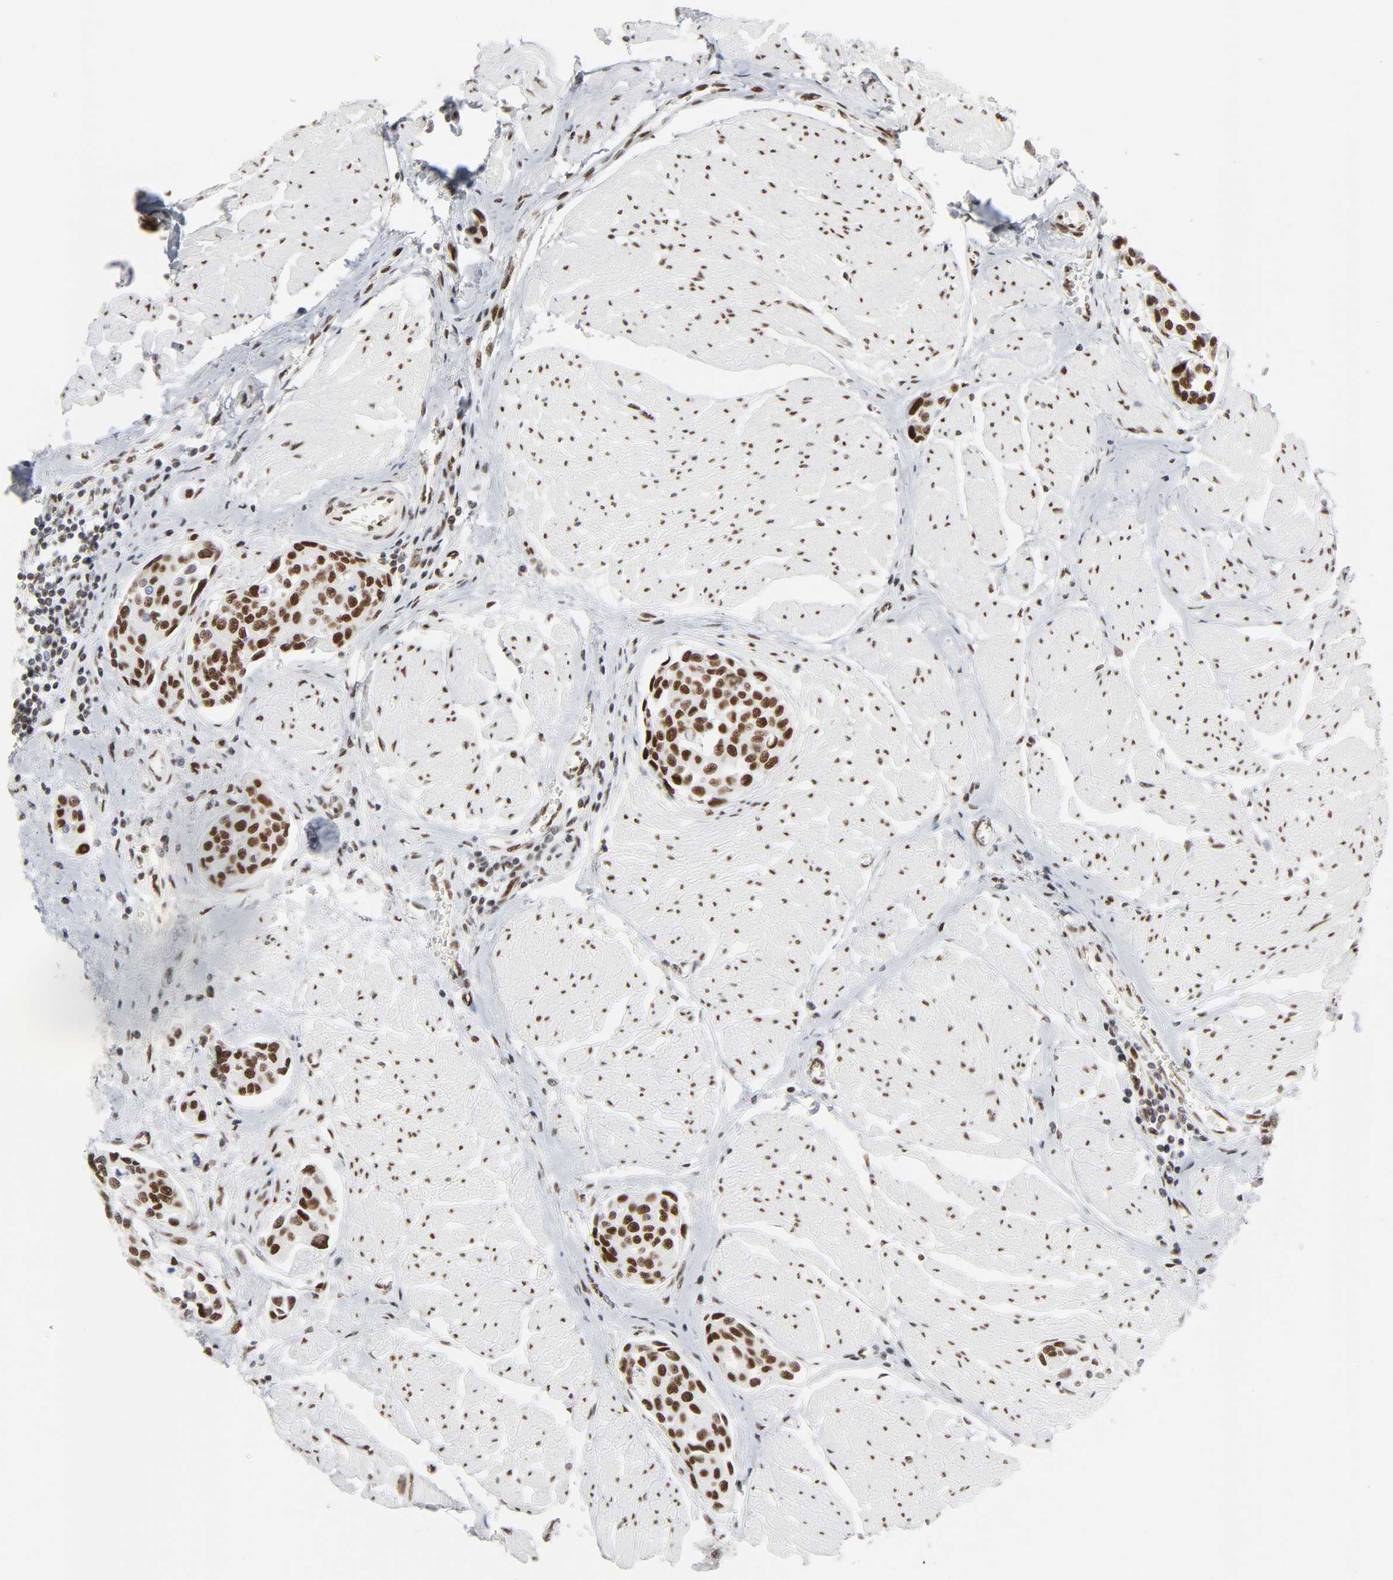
{"staining": {"intensity": "moderate", "quantity": ">75%", "location": "nuclear"}, "tissue": "urothelial cancer", "cell_type": "Tumor cells", "image_type": "cancer", "snomed": [{"axis": "morphology", "description": "Urothelial carcinoma, High grade"}, {"axis": "topography", "description": "Urinary bladder"}], "caption": "There is medium levels of moderate nuclear staining in tumor cells of urothelial carcinoma (high-grade), as demonstrated by immunohistochemical staining (brown color).", "gene": "HSF1", "patient": {"sex": "male", "age": 78}}